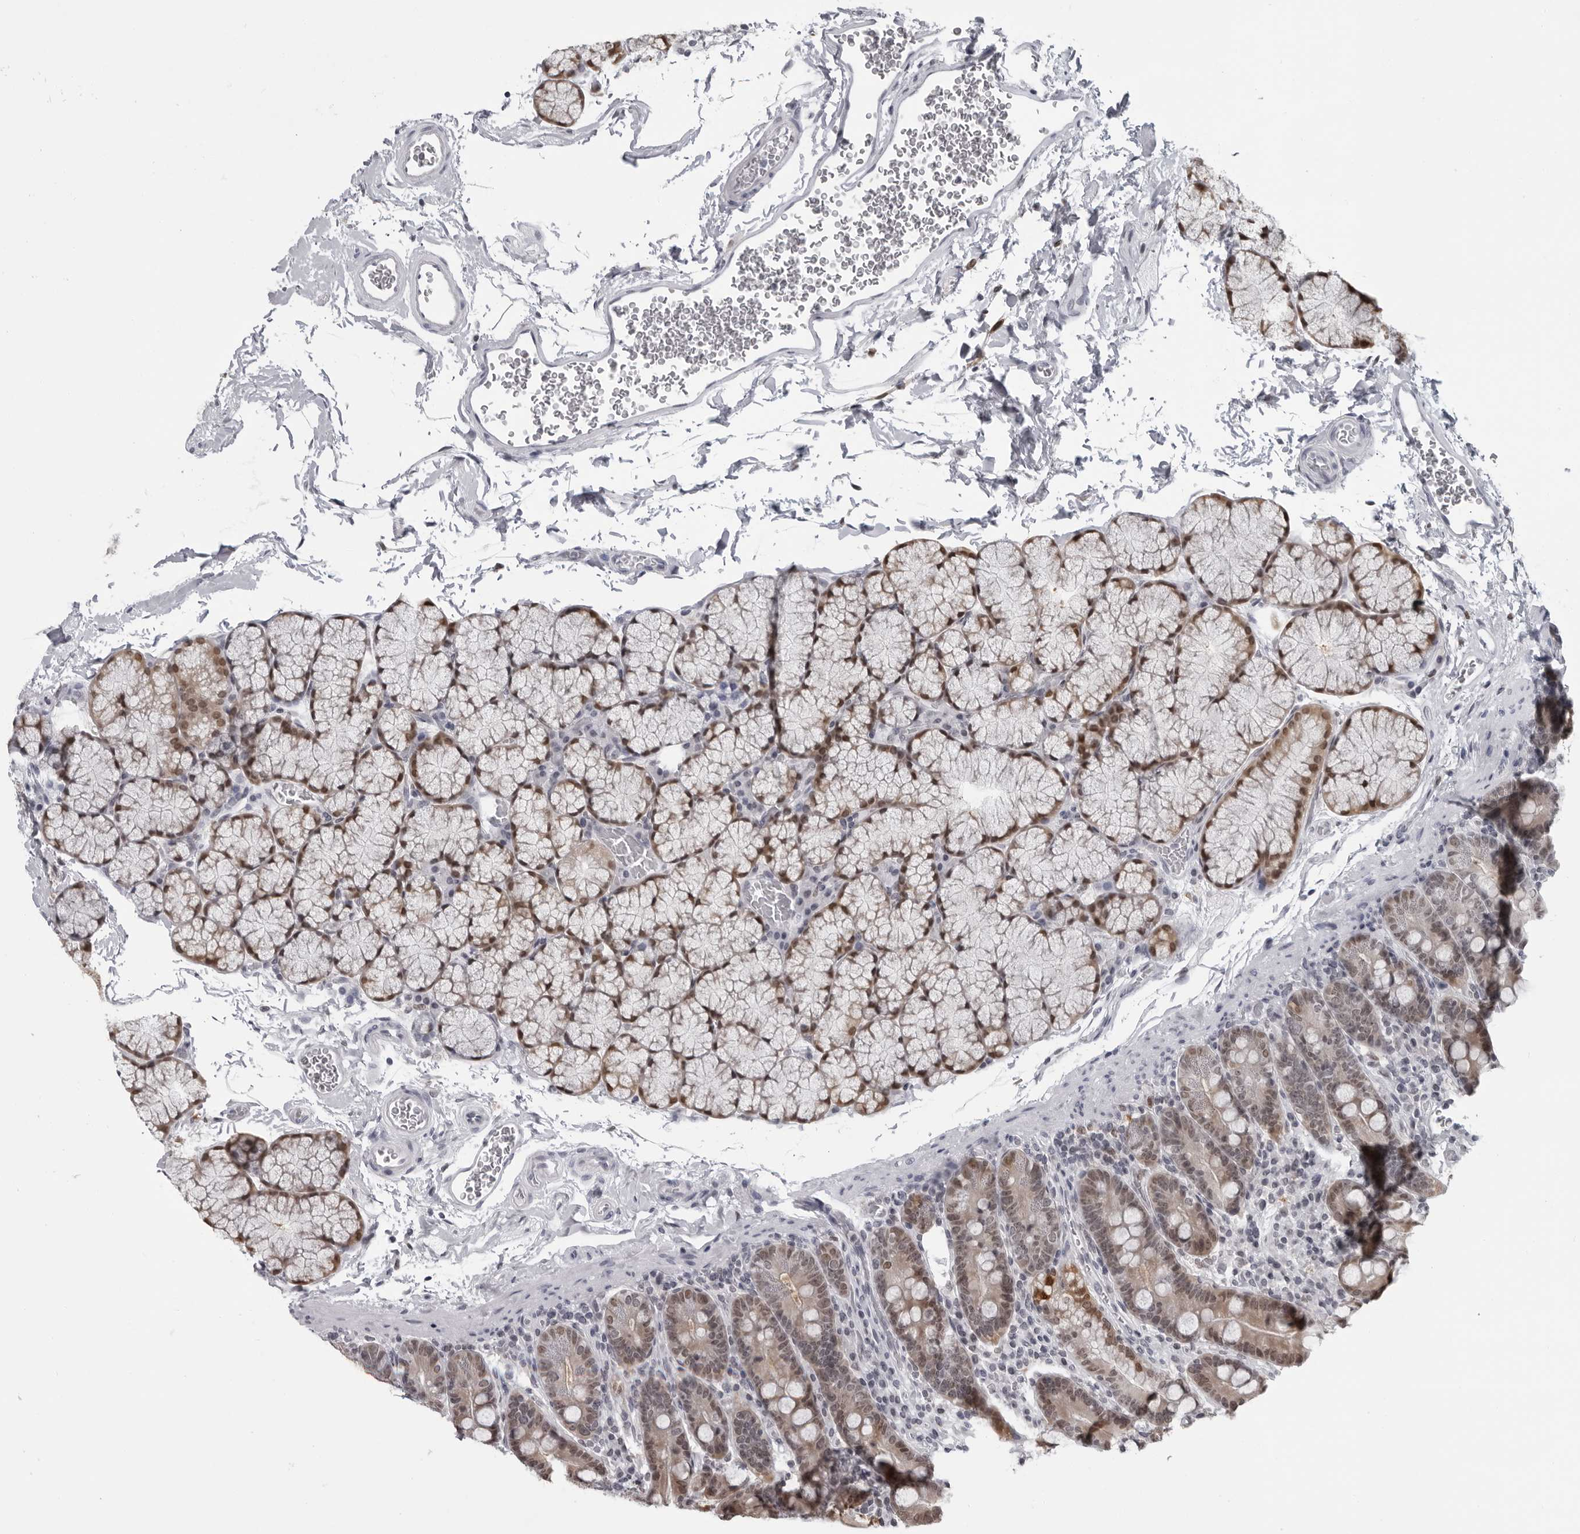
{"staining": {"intensity": "moderate", "quantity": "25%-75%", "location": "nuclear"}, "tissue": "duodenum", "cell_type": "Glandular cells", "image_type": "normal", "snomed": [{"axis": "morphology", "description": "Normal tissue, NOS"}, {"axis": "topography", "description": "Duodenum"}], "caption": "Benign duodenum was stained to show a protein in brown. There is medium levels of moderate nuclear expression in approximately 25%-75% of glandular cells.", "gene": "LZIC", "patient": {"sex": "male", "age": 35}}